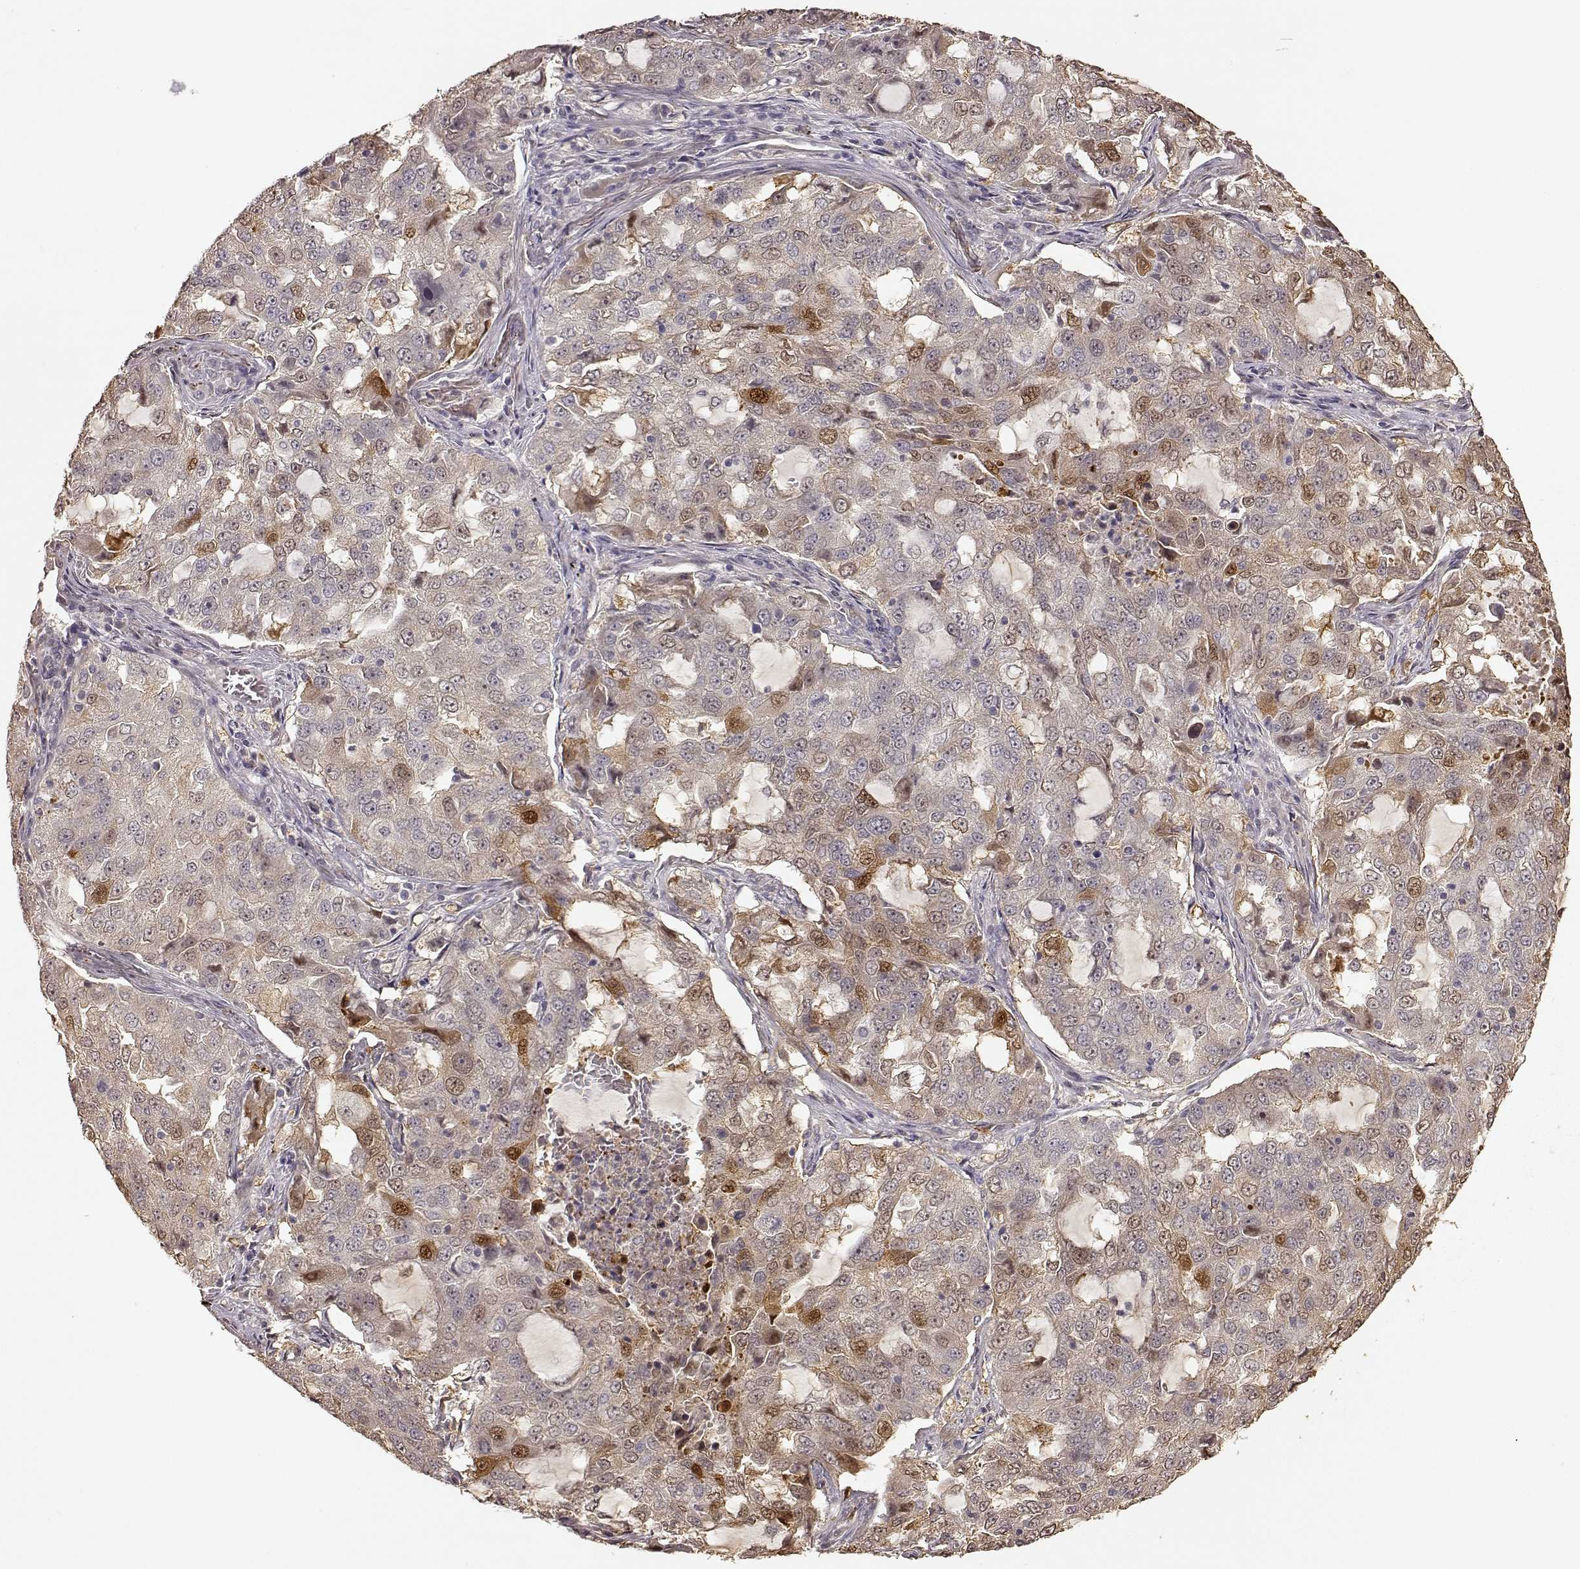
{"staining": {"intensity": "moderate", "quantity": "<25%", "location": "cytoplasmic/membranous,nuclear"}, "tissue": "lung cancer", "cell_type": "Tumor cells", "image_type": "cancer", "snomed": [{"axis": "morphology", "description": "Adenocarcinoma, NOS"}, {"axis": "topography", "description": "Lung"}], "caption": "Adenocarcinoma (lung) tissue displays moderate cytoplasmic/membranous and nuclear expression in about <25% of tumor cells", "gene": "CRB1", "patient": {"sex": "female", "age": 61}}